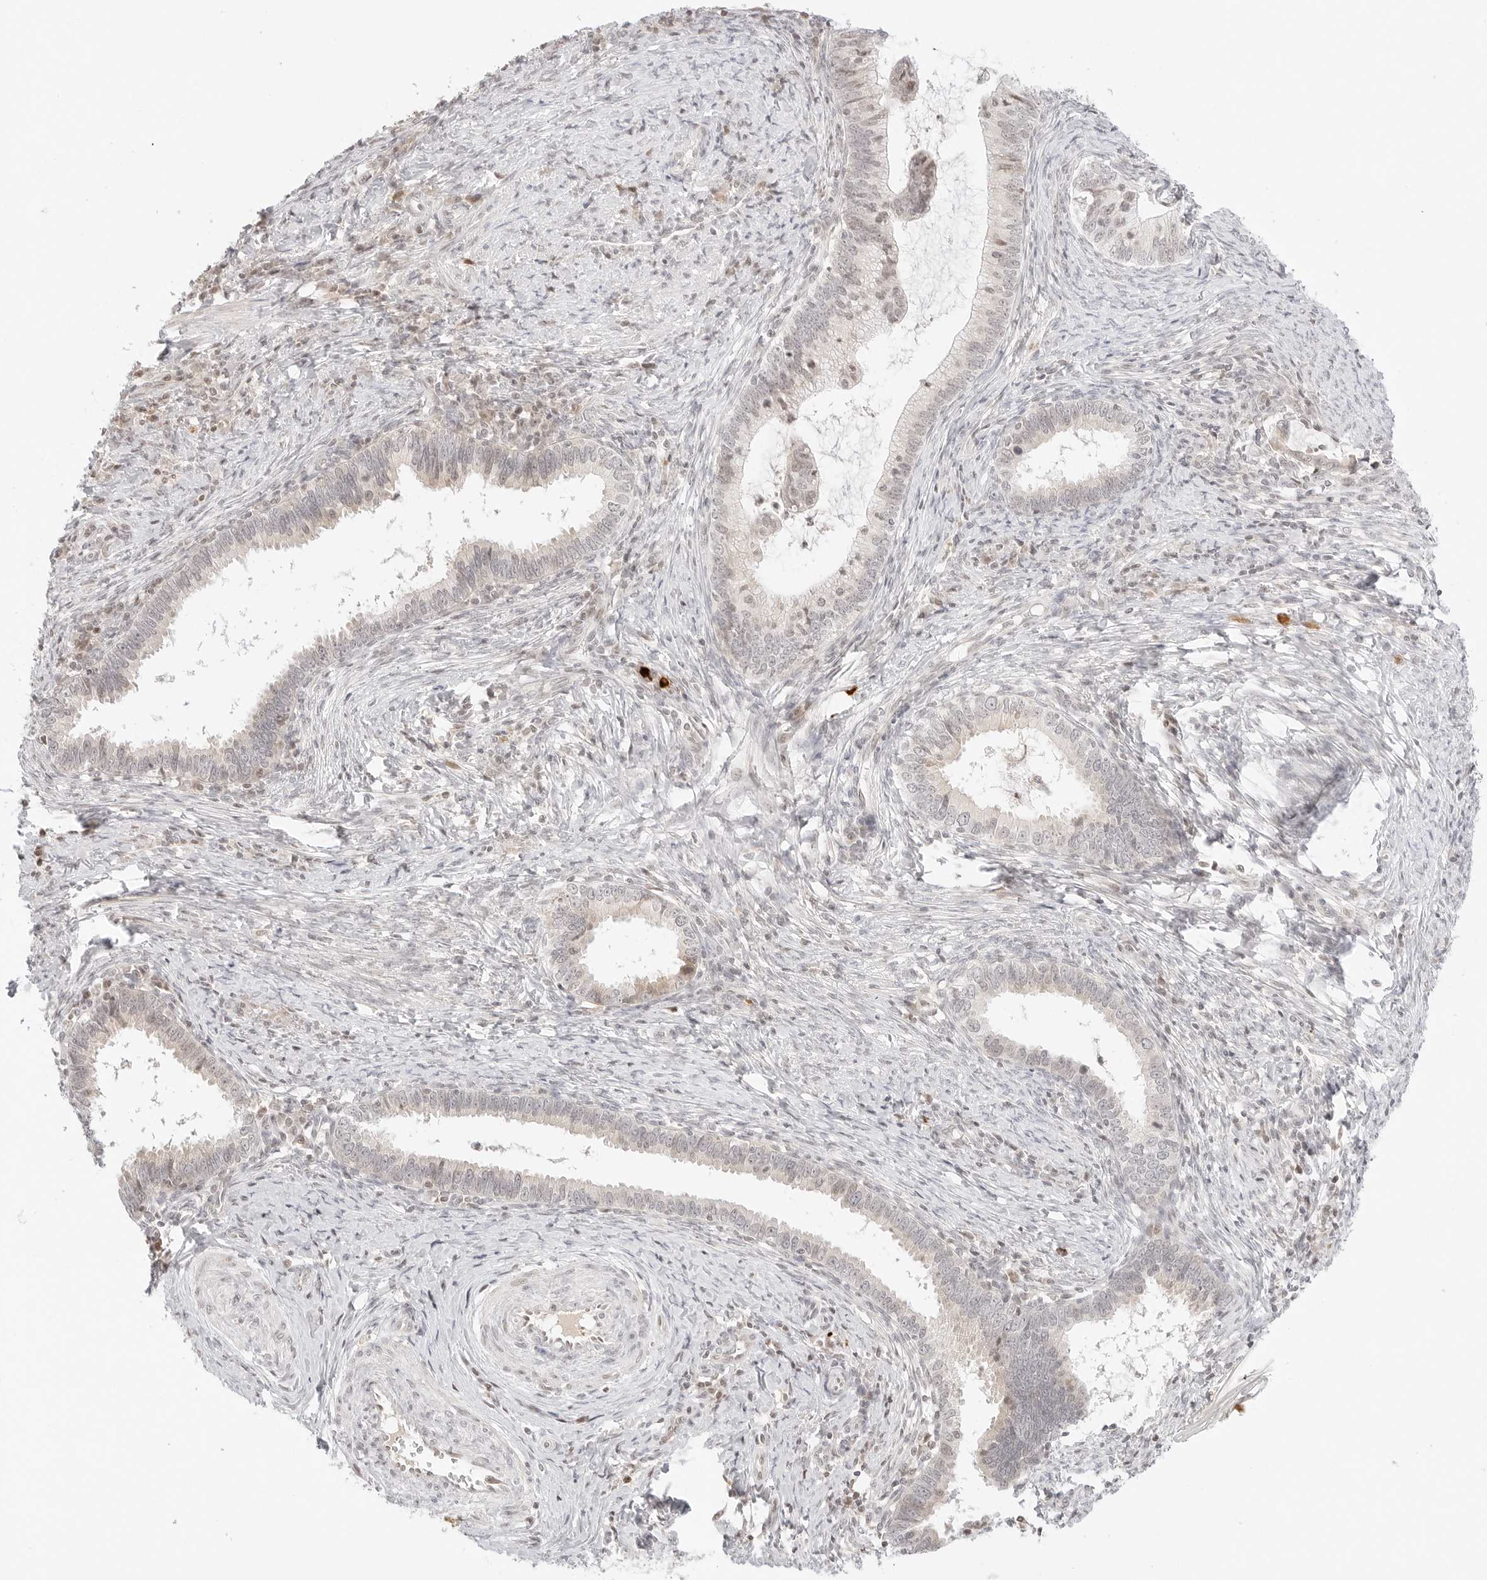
{"staining": {"intensity": "weak", "quantity": "<25%", "location": "nuclear"}, "tissue": "cervical cancer", "cell_type": "Tumor cells", "image_type": "cancer", "snomed": [{"axis": "morphology", "description": "Adenocarcinoma, NOS"}, {"axis": "topography", "description": "Cervix"}], "caption": "A histopathology image of human cervical cancer is negative for staining in tumor cells. (Immunohistochemistry (ihc), brightfield microscopy, high magnification).", "gene": "RPS6KL1", "patient": {"sex": "female", "age": 36}}